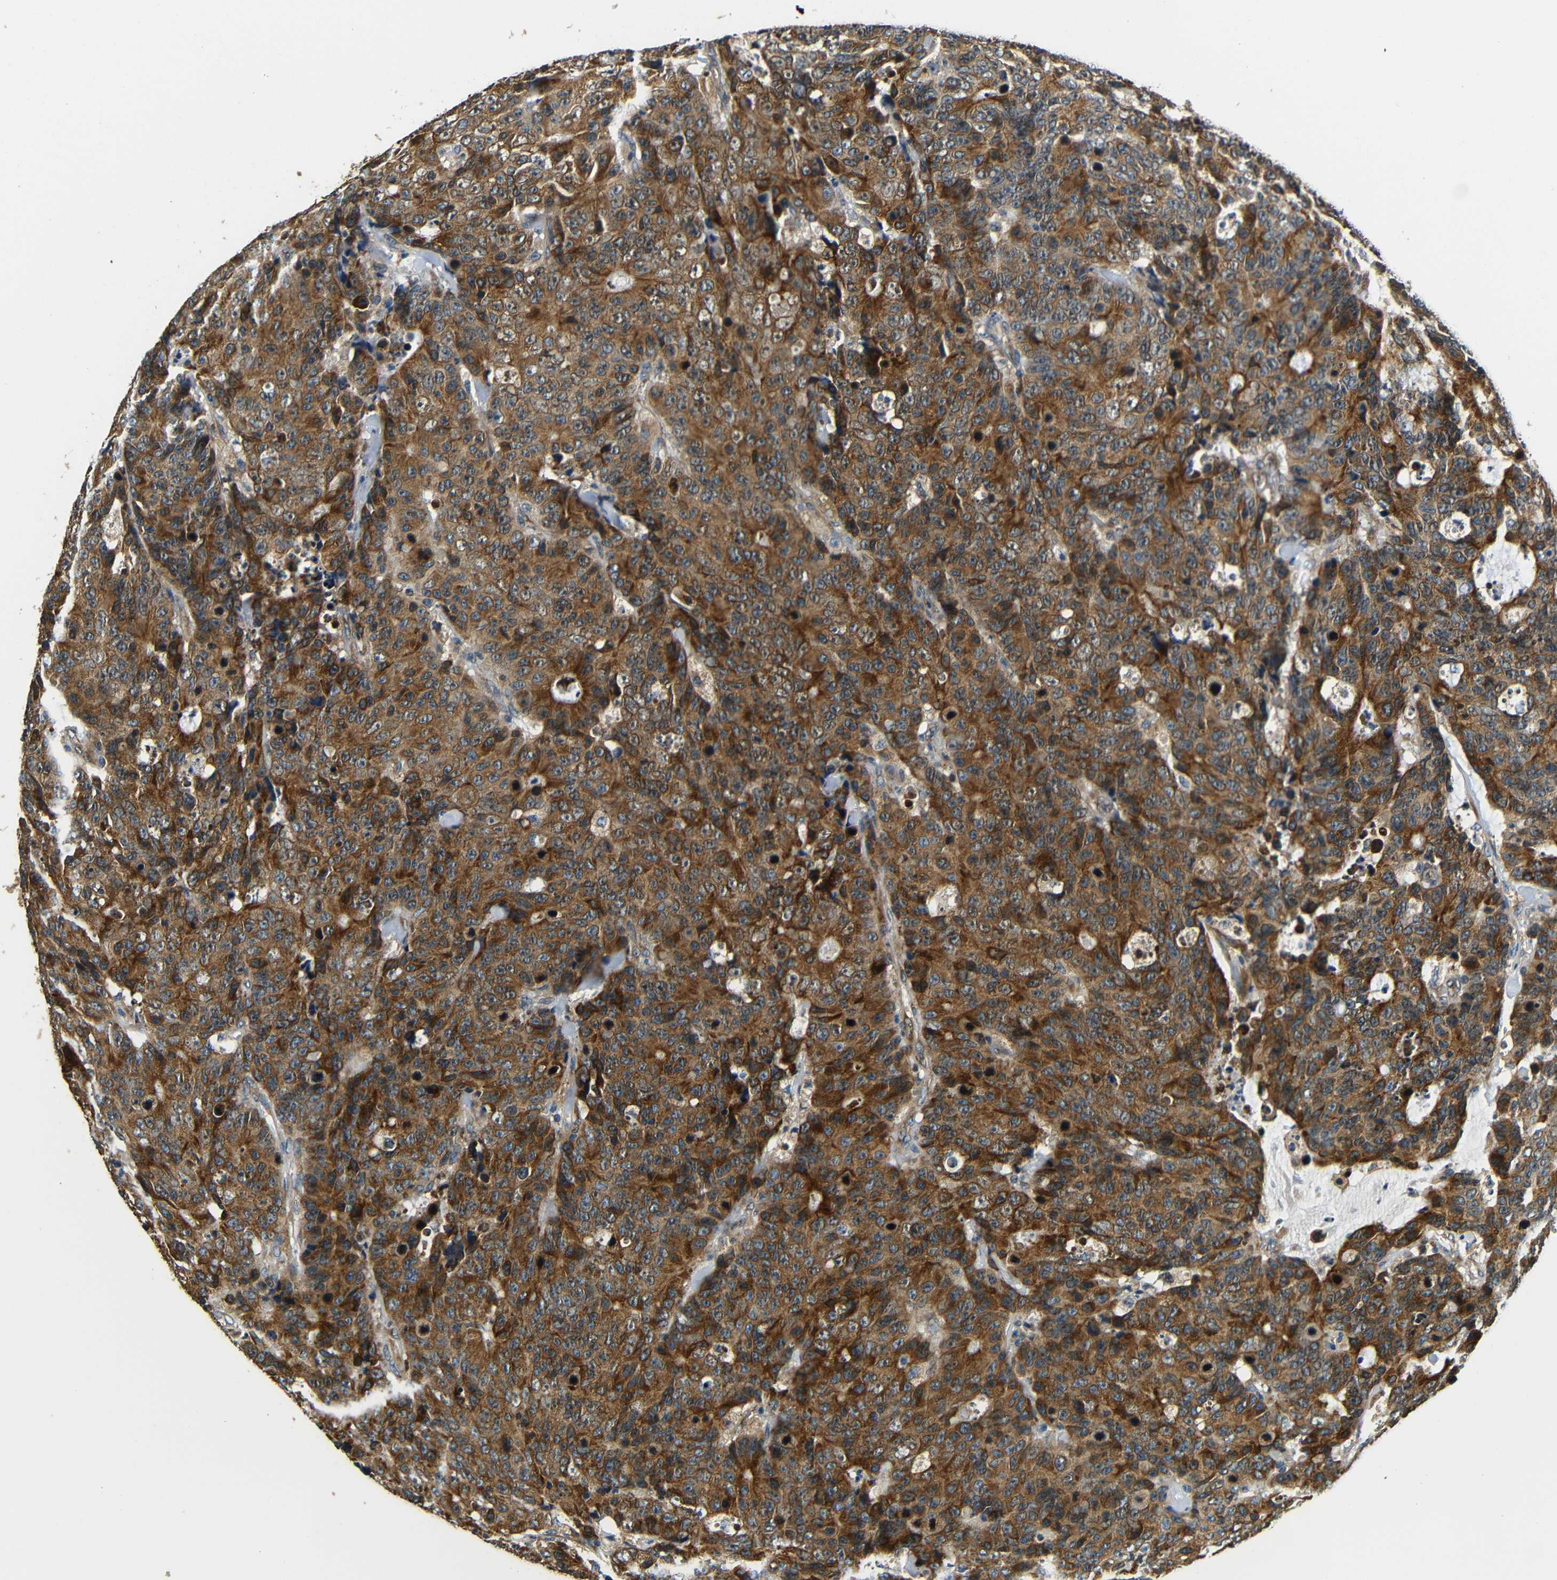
{"staining": {"intensity": "strong", "quantity": "25%-75%", "location": "cytoplasmic/membranous"}, "tissue": "colorectal cancer", "cell_type": "Tumor cells", "image_type": "cancer", "snomed": [{"axis": "morphology", "description": "Adenocarcinoma, NOS"}, {"axis": "topography", "description": "Colon"}], "caption": "Immunohistochemistry (IHC) micrograph of neoplastic tissue: human colorectal cancer stained using IHC shows high levels of strong protein expression localized specifically in the cytoplasmic/membranous of tumor cells, appearing as a cytoplasmic/membranous brown color.", "gene": "VAPB", "patient": {"sex": "female", "age": 86}}